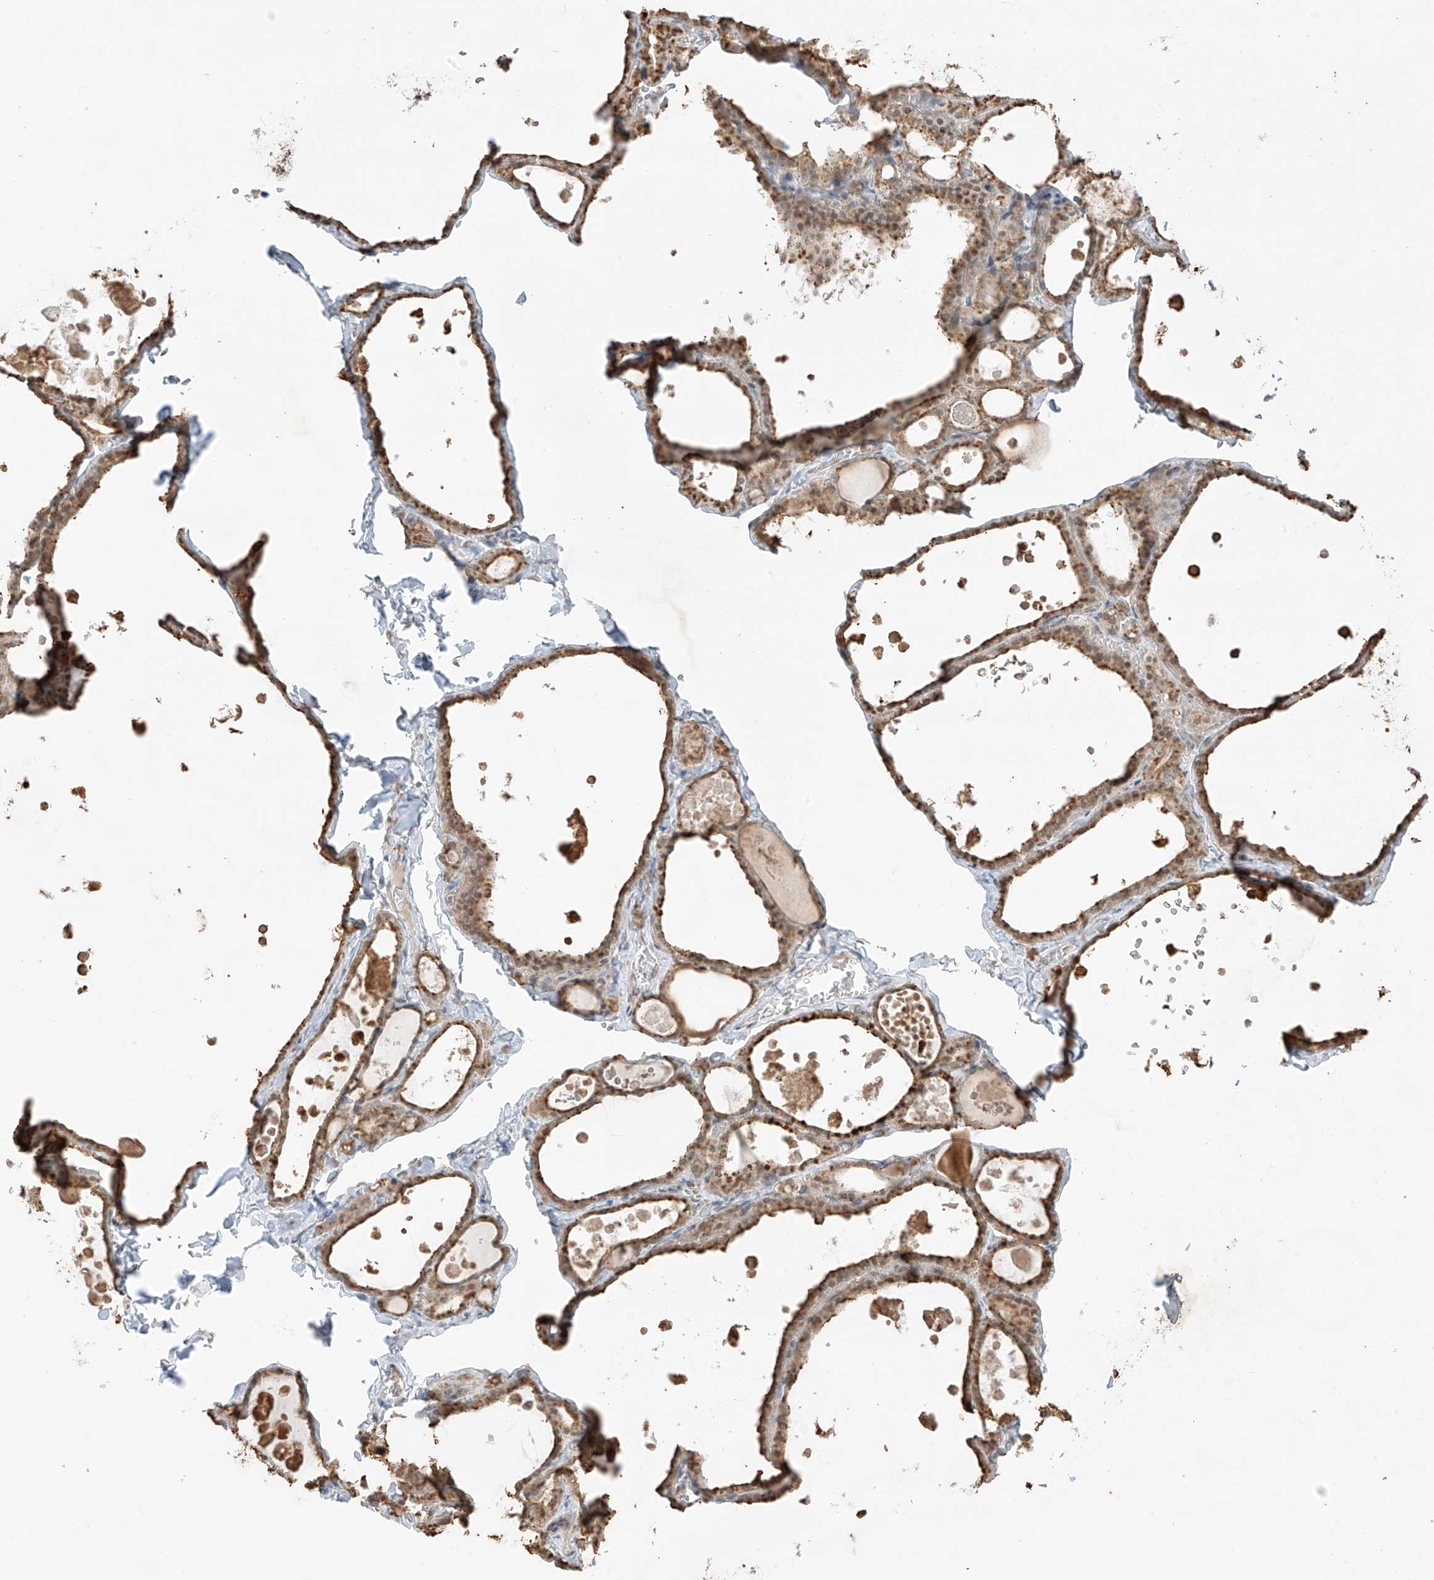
{"staining": {"intensity": "strong", "quantity": "25%-75%", "location": "cytoplasmic/membranous"}, "tissue": "thyroid gland", "cell_type": "Glandular cells", "image_type": "normal", "snomed": [{"axis": "morphology", "description": "Normal tissue, NOS"}, {"axis": "topography", "description": "Thyroid gland"}], "caption": "Immunohistochemistry (IHC) photomicrograph of normal thyroid gland stained for a protein (brown), which reveals high levels of strong cytoplasmic/membranous staining in approximately 25%-75% of glandular cells.", "gene": "N4BP3", "patient": {"sex": "male", "age": 56}}